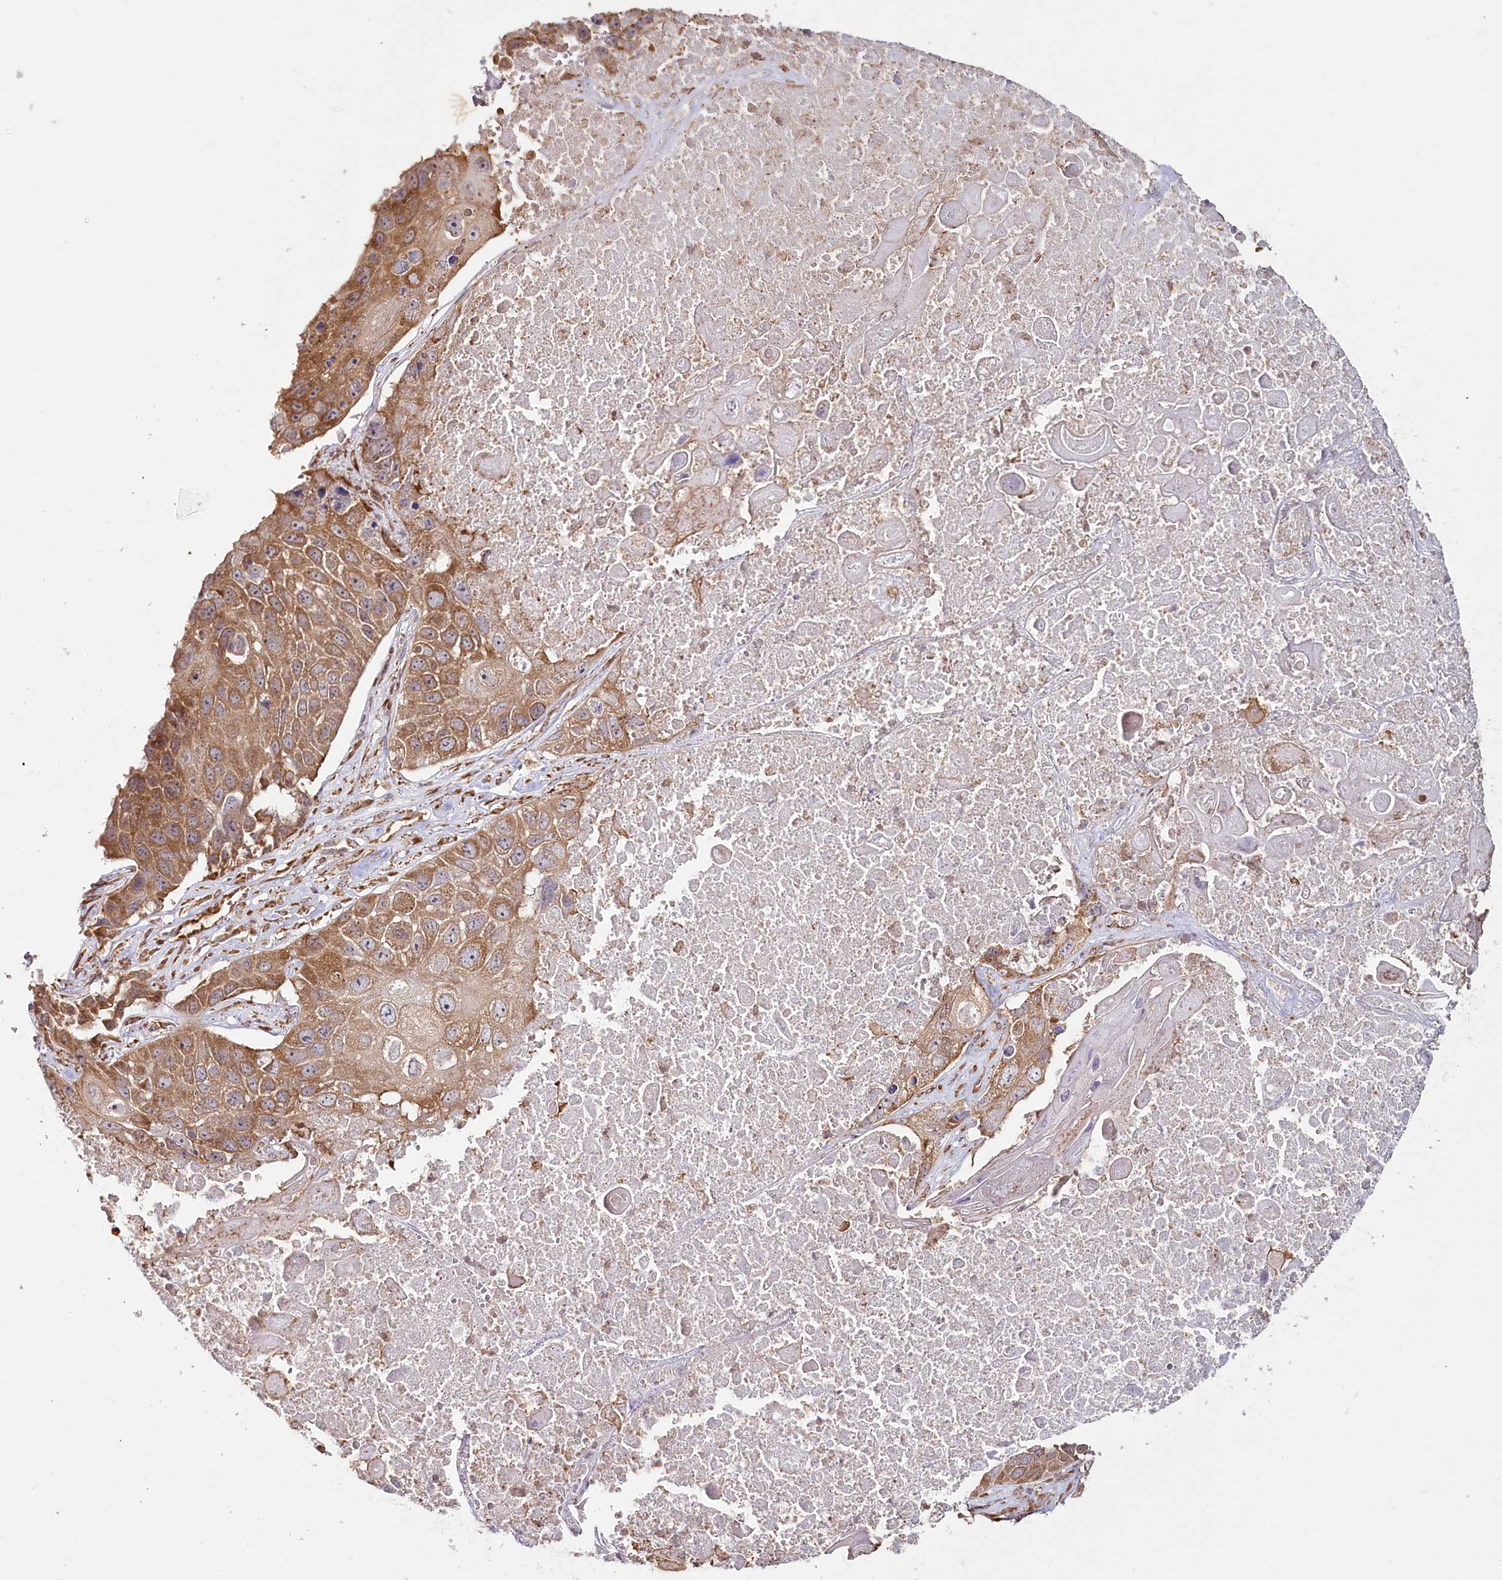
{"staining": {"intensity": "moderate", "quantity": ">75%", "location": "cytoplasmic/membranous"}, "tissue": "lung cancer", "cell_type": "Tumor cells", "image_type": "cancer", "snomed": [{"axis": "morphology", "description": "Squamous cell carcinoma, NOS"}, {"axis": "topography", "description": "Lung"}], "caption": "Lung squamous cell carcinoma stained with a brown dye reveals moderate cytoplasmic/membranous positive expression in approximately >75% of tumor cells.", "gene": "OTUD4", "patient": {"sex": "male", "age": 61}}